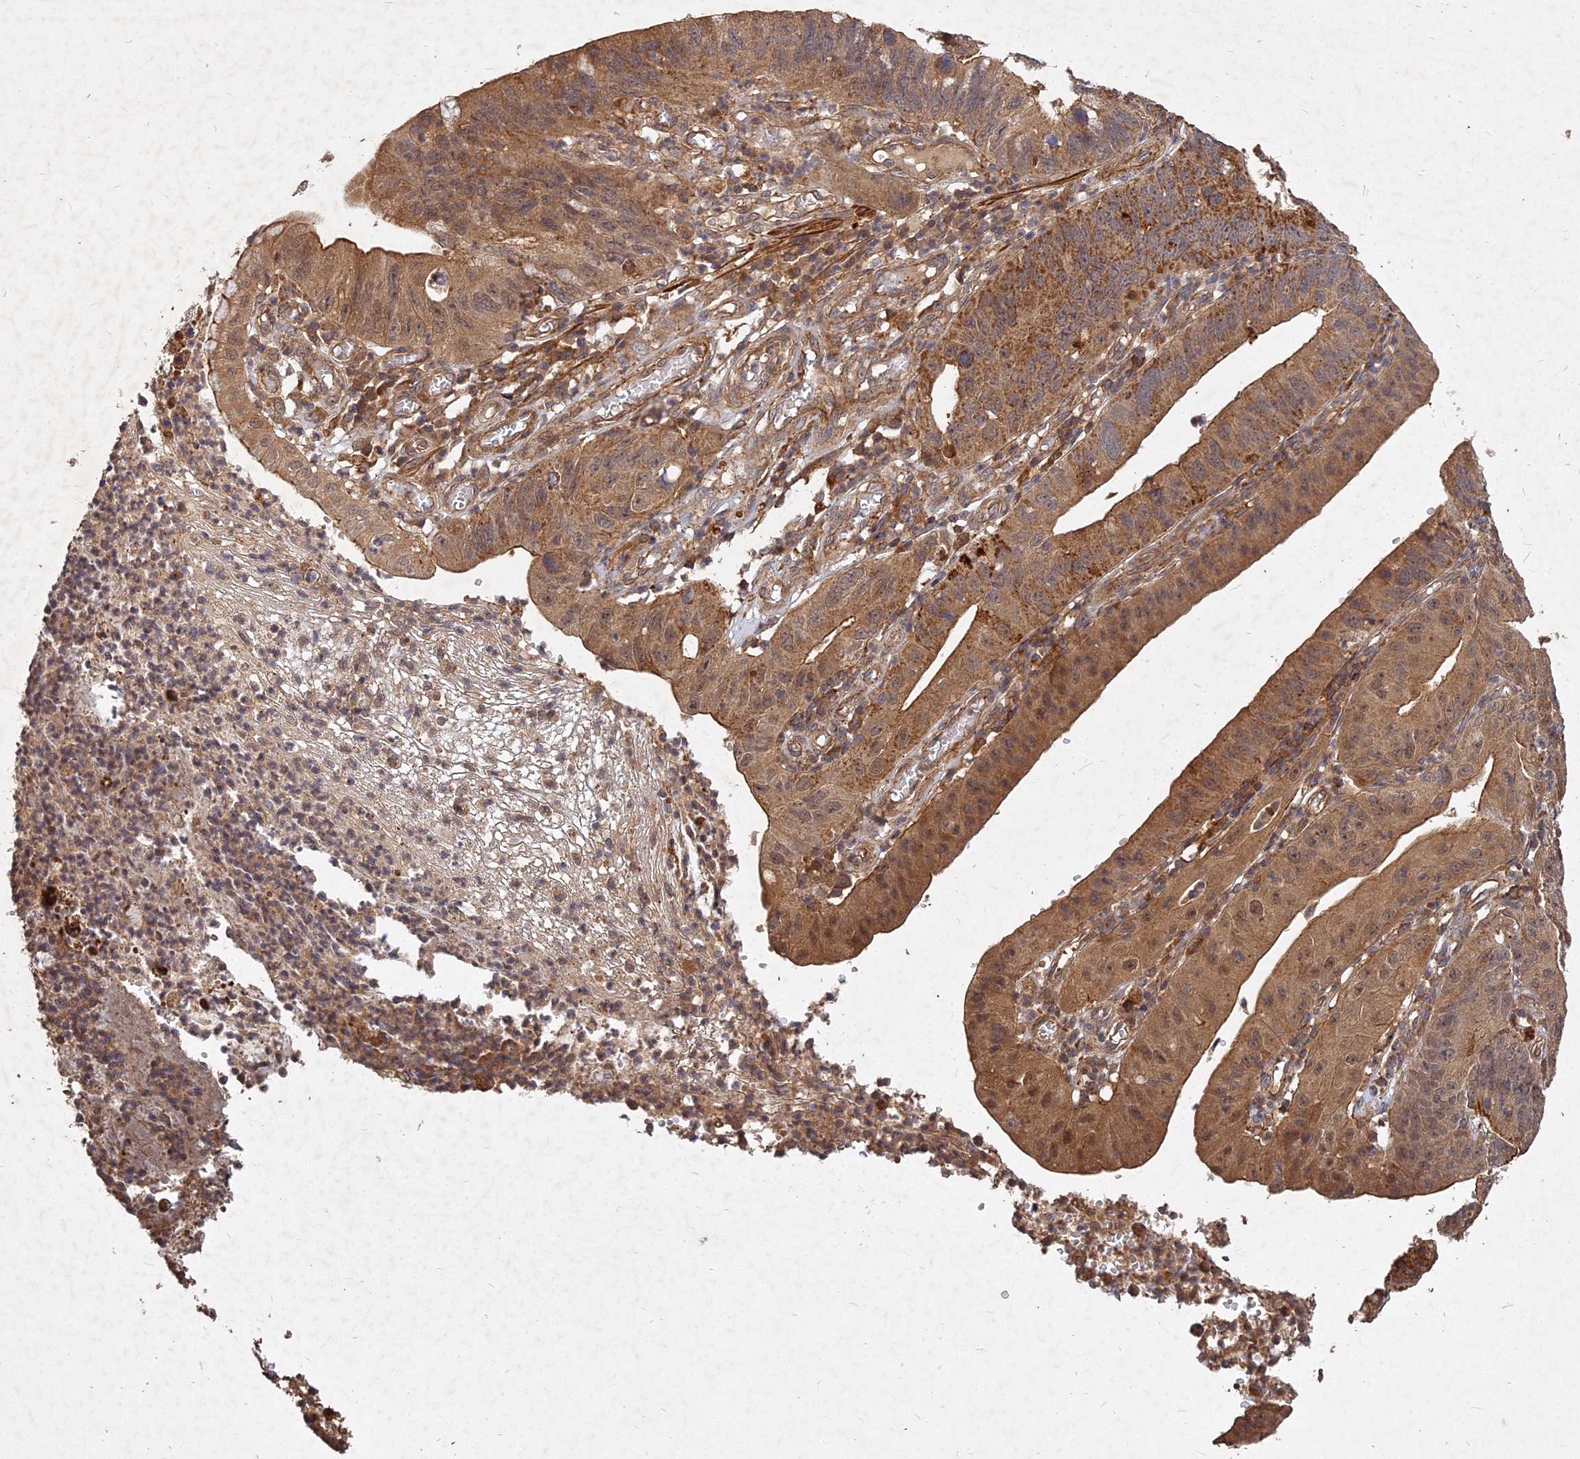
{"staining": {"intensity": "moderate", "quantity": ">75%", "location": "cytoplasmic/membranous"}, "tissue": "stomach cancer", "cell_type": "Tumor cells", "image_type": "cancer", "snomed": [{"axis": "morphology", "description": "Adenocarcinoma, NOS"}, {"axis": "topography", "description": "Stomach"}], "caption": "A brown stain shows moderate cytoplasmic/membranous staining of a protein in human stomach cancer (adenocarcinoma) tumor cells. (brown staining indicates protein expression, while blue staining denotes nuclei).", "gene": "UBE2W", "patient": {"sex": "male", "age": 59}}